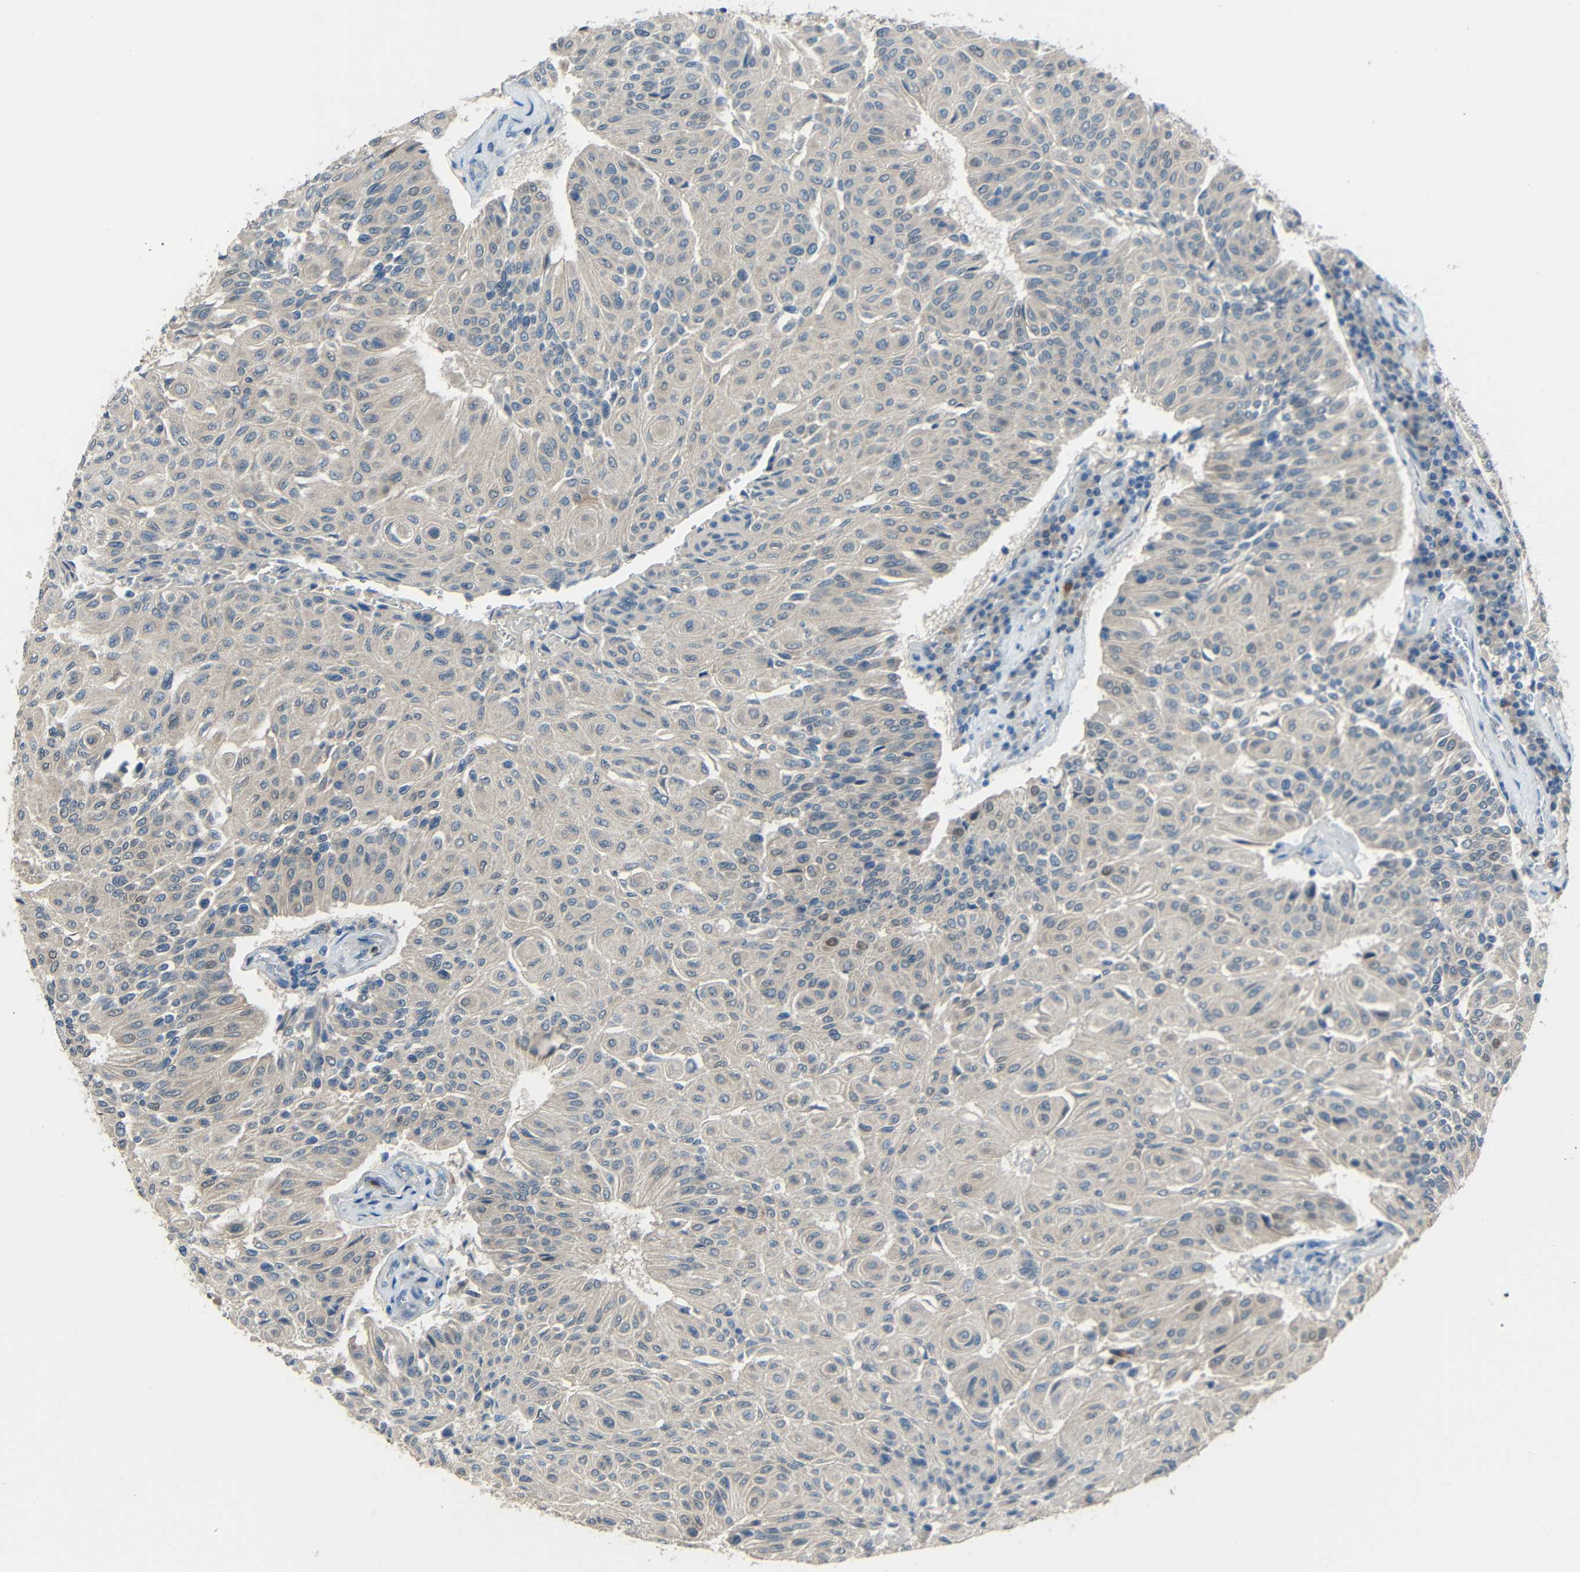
{"staining": {"intensity": "negative", "quantity": "none", "location": "none"}, "tissue": "urothelial cancer", "cell_type": "Tumor cells", "image_type": "cancer", "snomed": [{"axis": "morphology", "description": "Urothelial carcinoma, High grade"}, {"axis": "topography", "description": "Urinary bladder"}], "caption": "Immunohistochemistry image of neoplastic tissue: high-grade urothelial carcinoma stained with DAB (3,3'-diaminobenzidine) reveals no significant protein expression in tumor cells.", "gene": "STBD1", "patient": {"sex": "male", "age": 66}}